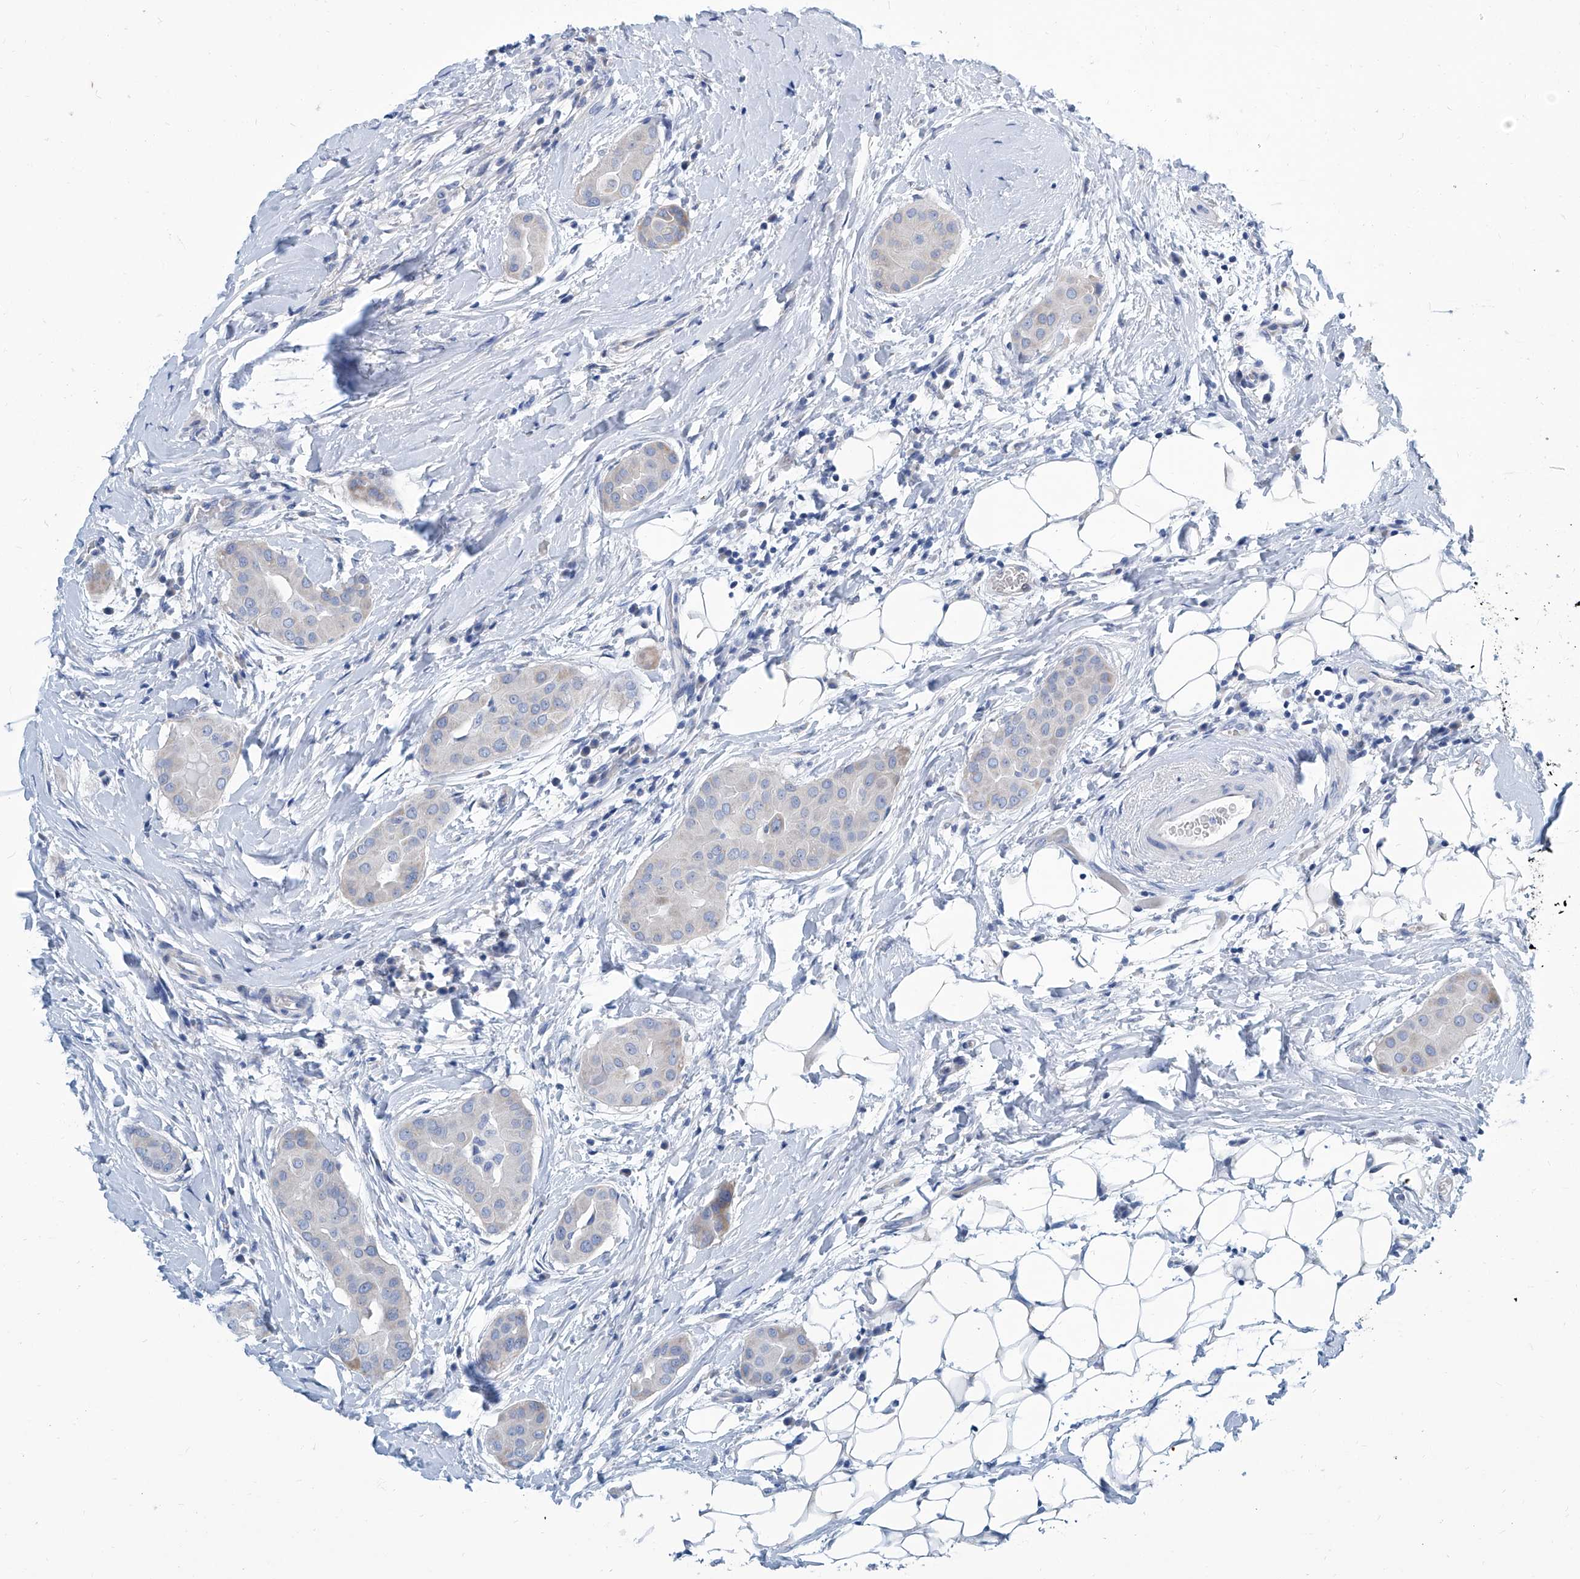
{"staining": {"intensity": "negative", "quantity": "none", "location": "none"}, "tissue": "thyroid cancer", "cell_type": "Tumor cells", "image_type": "cancer", "snomed": [{"axis": "morphology", "description": "Papillary adenocarcinoma, NOS"}, {"axis": "topography", "description": "Thyroid gland"}], "caption": "Tumor cells are negative for brown protein staining in thyroid cancer (papillary adenocarcinoma). Nuclei are stained in blue.", "gene": "ZNF519", "patient": {"sex": "male", "age": 33}}